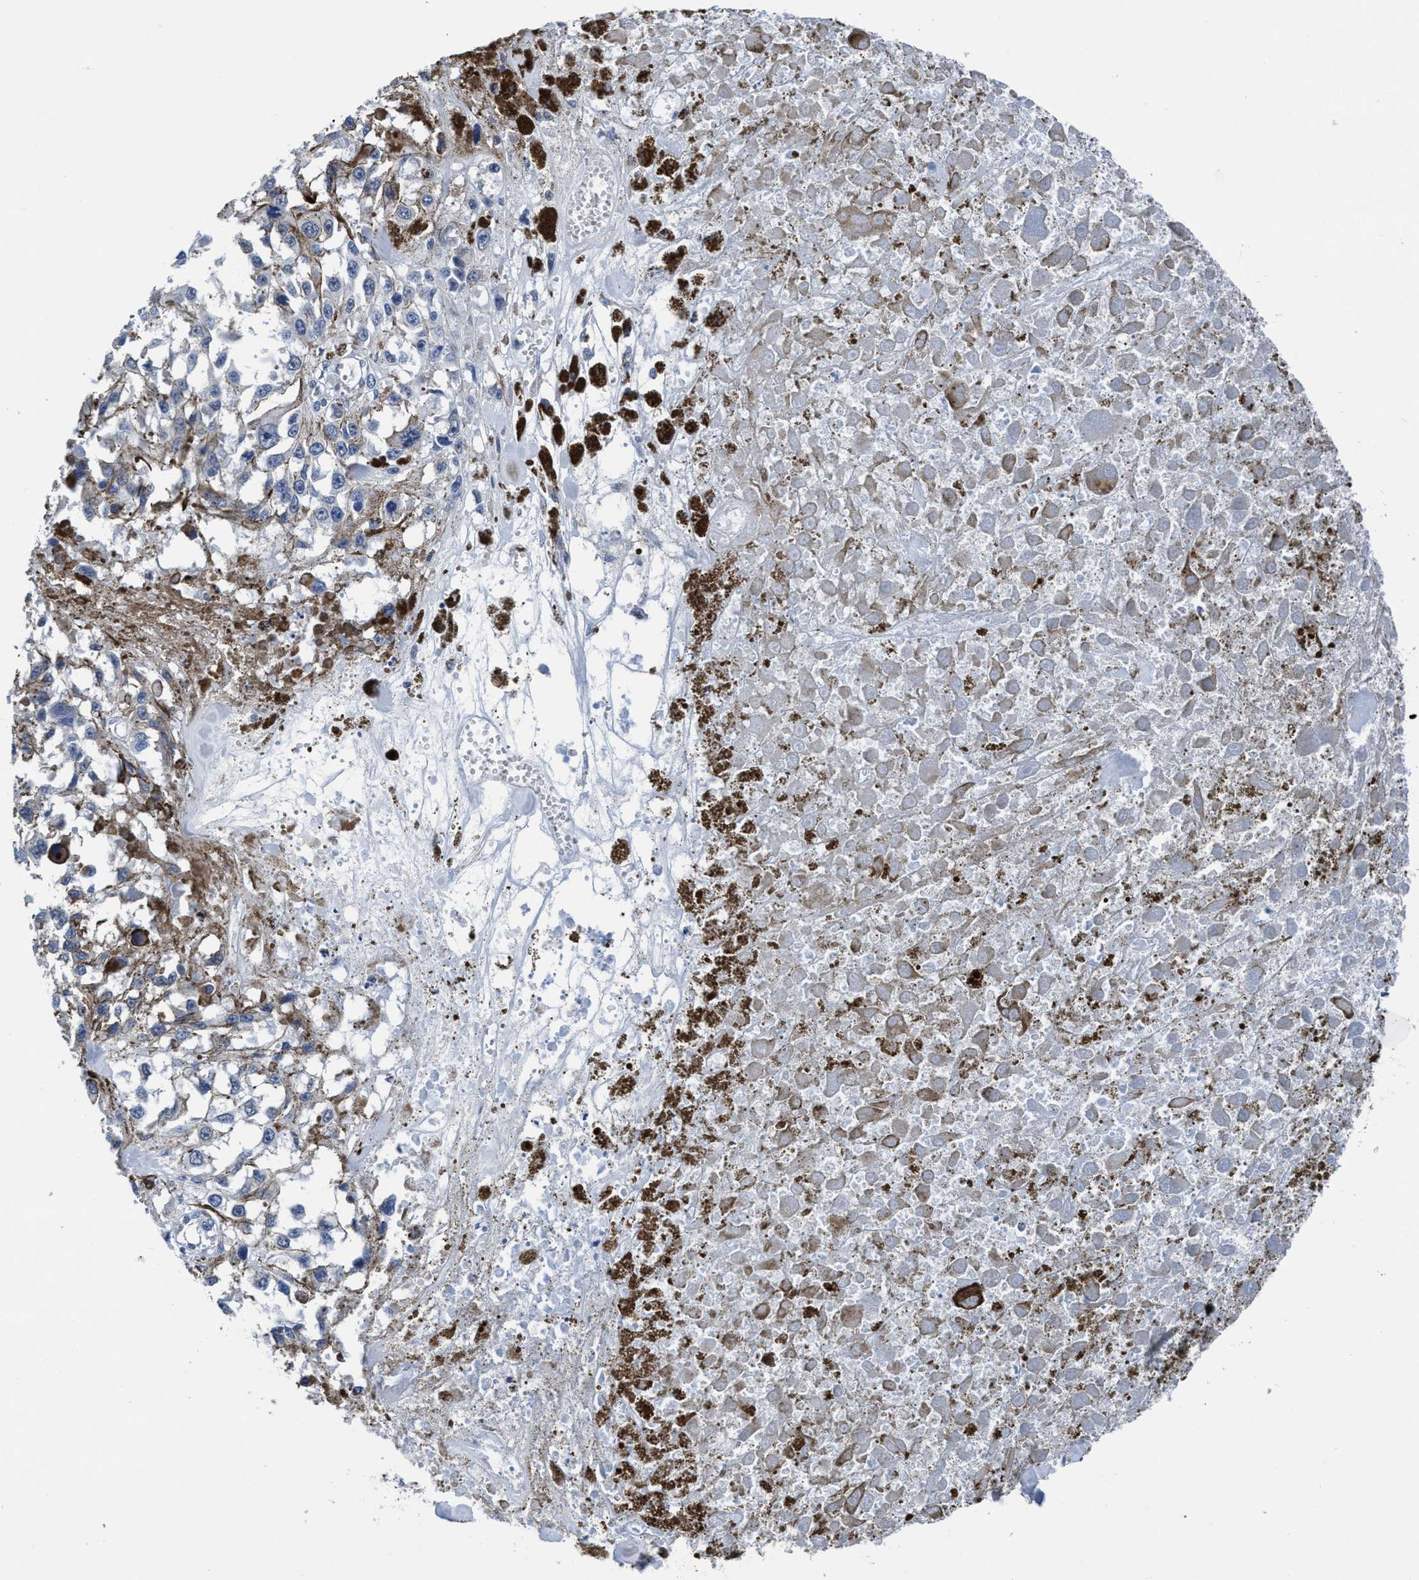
{"staining": {"intensity": "negative", "quantity": "none", "location": "none"}, "tissue": "melanoma", "cell_type": "Tumor cells", "image_type": "cancer", "snomed": [{"axis": "morphology", "description": "Malignant melanoma, Metastatic site"}, {"axis": "topography", "description": "Lymph node"}], "caption": "This image is of melanoma stained with IHC to label a protein in brown with the nuclei are counter-stained blue. There is no expression in tumor cells. The staining was performed using DAB (3,3'-diaminobenzidine) to visualize the protein expression in brown, while the nuclei were stained in blue with hematoxylin (Magnification: 20x).", "gene": "TMEM94", "patient": {"sex": "male", "age": 59}}